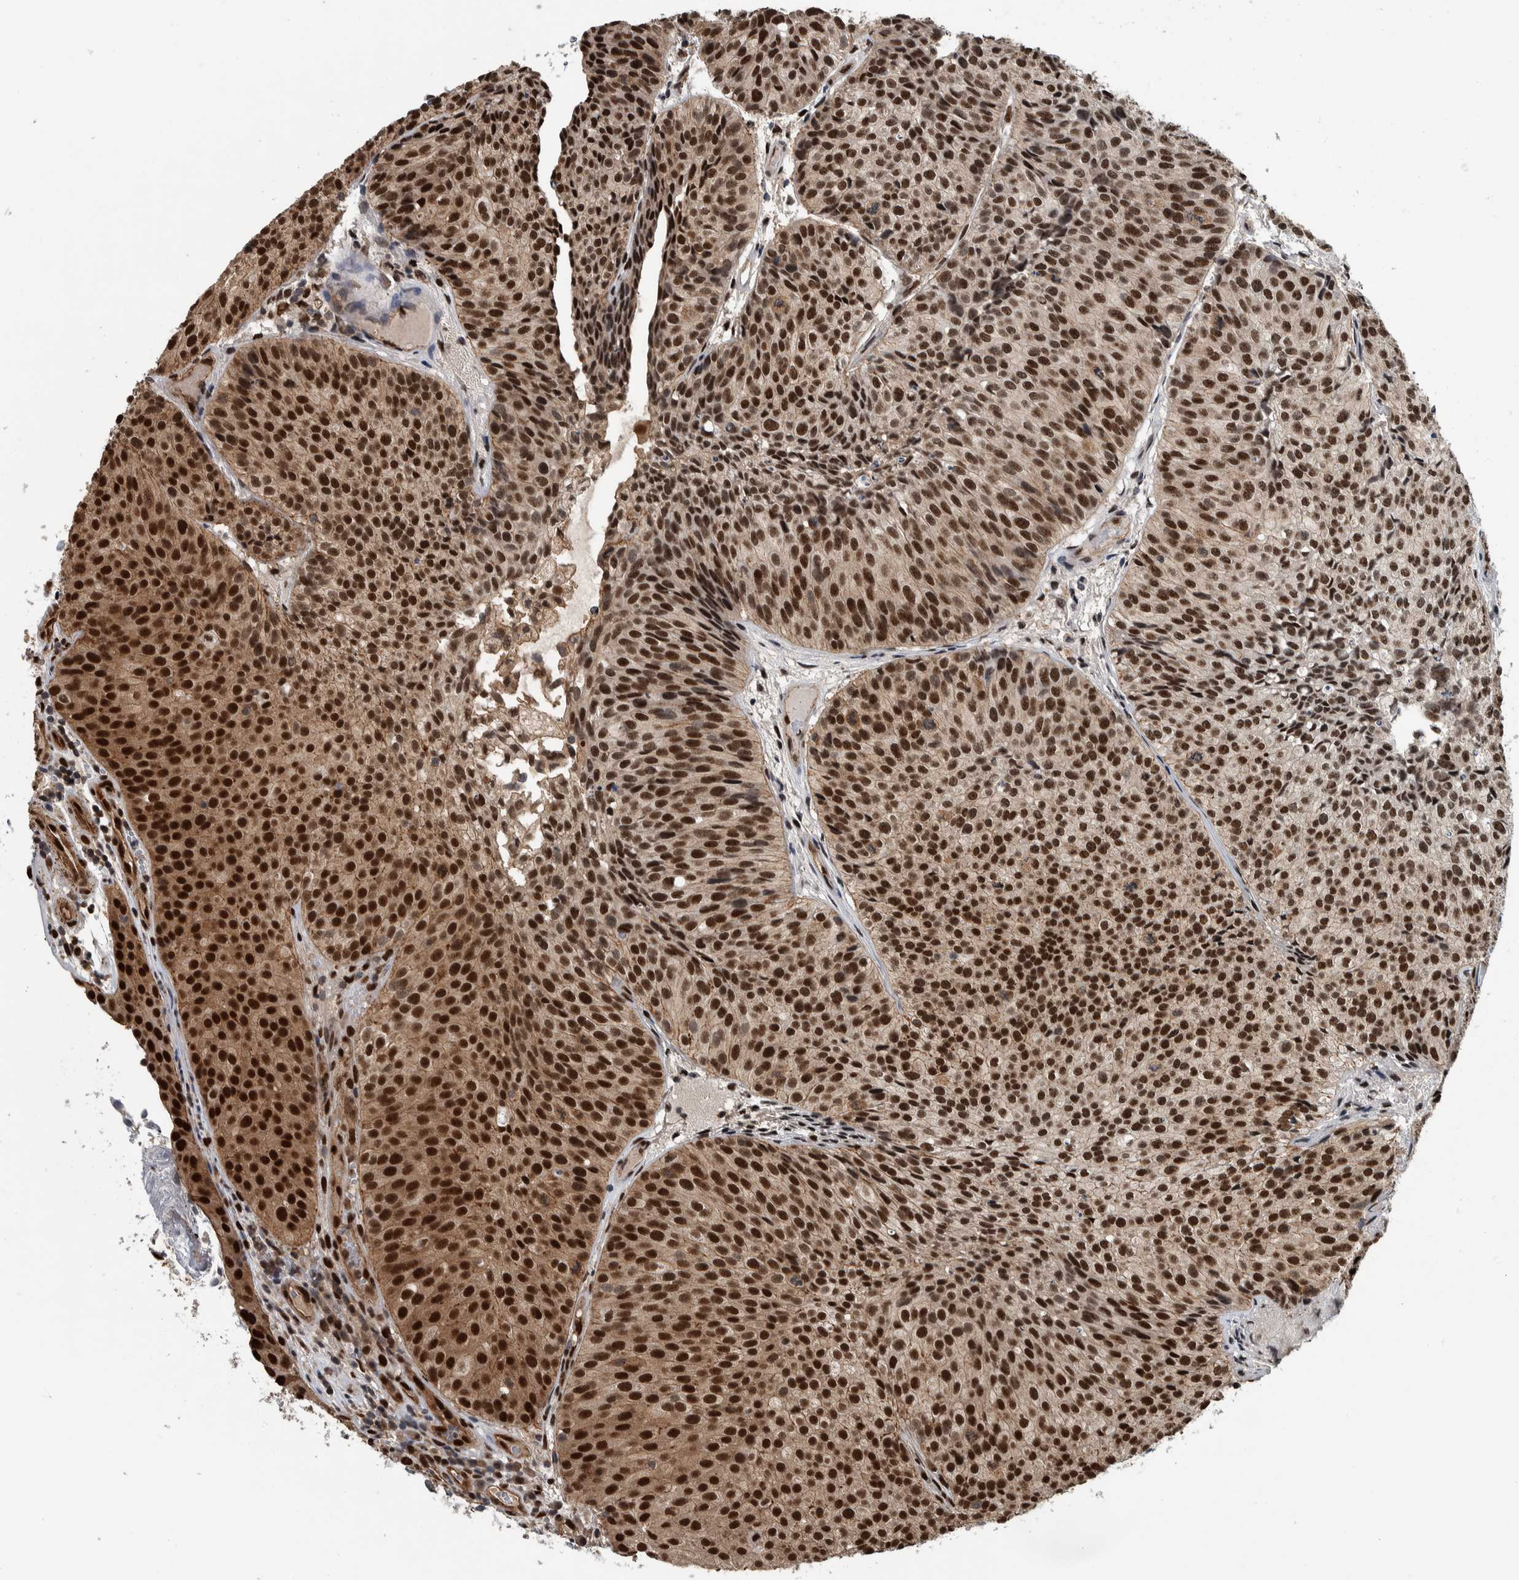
{"staining": {"intensity": "strong", "quantity": ">75%", "location": "nuclear"}, "tissue": "urothelial cancer", "cell_type": "Tumor cells", "image_type": "cancer", "snomed": [{"axis": "morphology", "description": "Urothelial carcinoma, Low grade"}, {"axis": "topography", "description": "Urinary bladder"}], "caption": "This image demonstrates urothelial cancer stained with immunohistochemistry to label a protein in brown. The nuclear of tumor cells show strong positivity for the protein. Nuclei are counter-stained blue.", "gene": "FAM135B", "patient": {"sex": "male", "age": 86}}